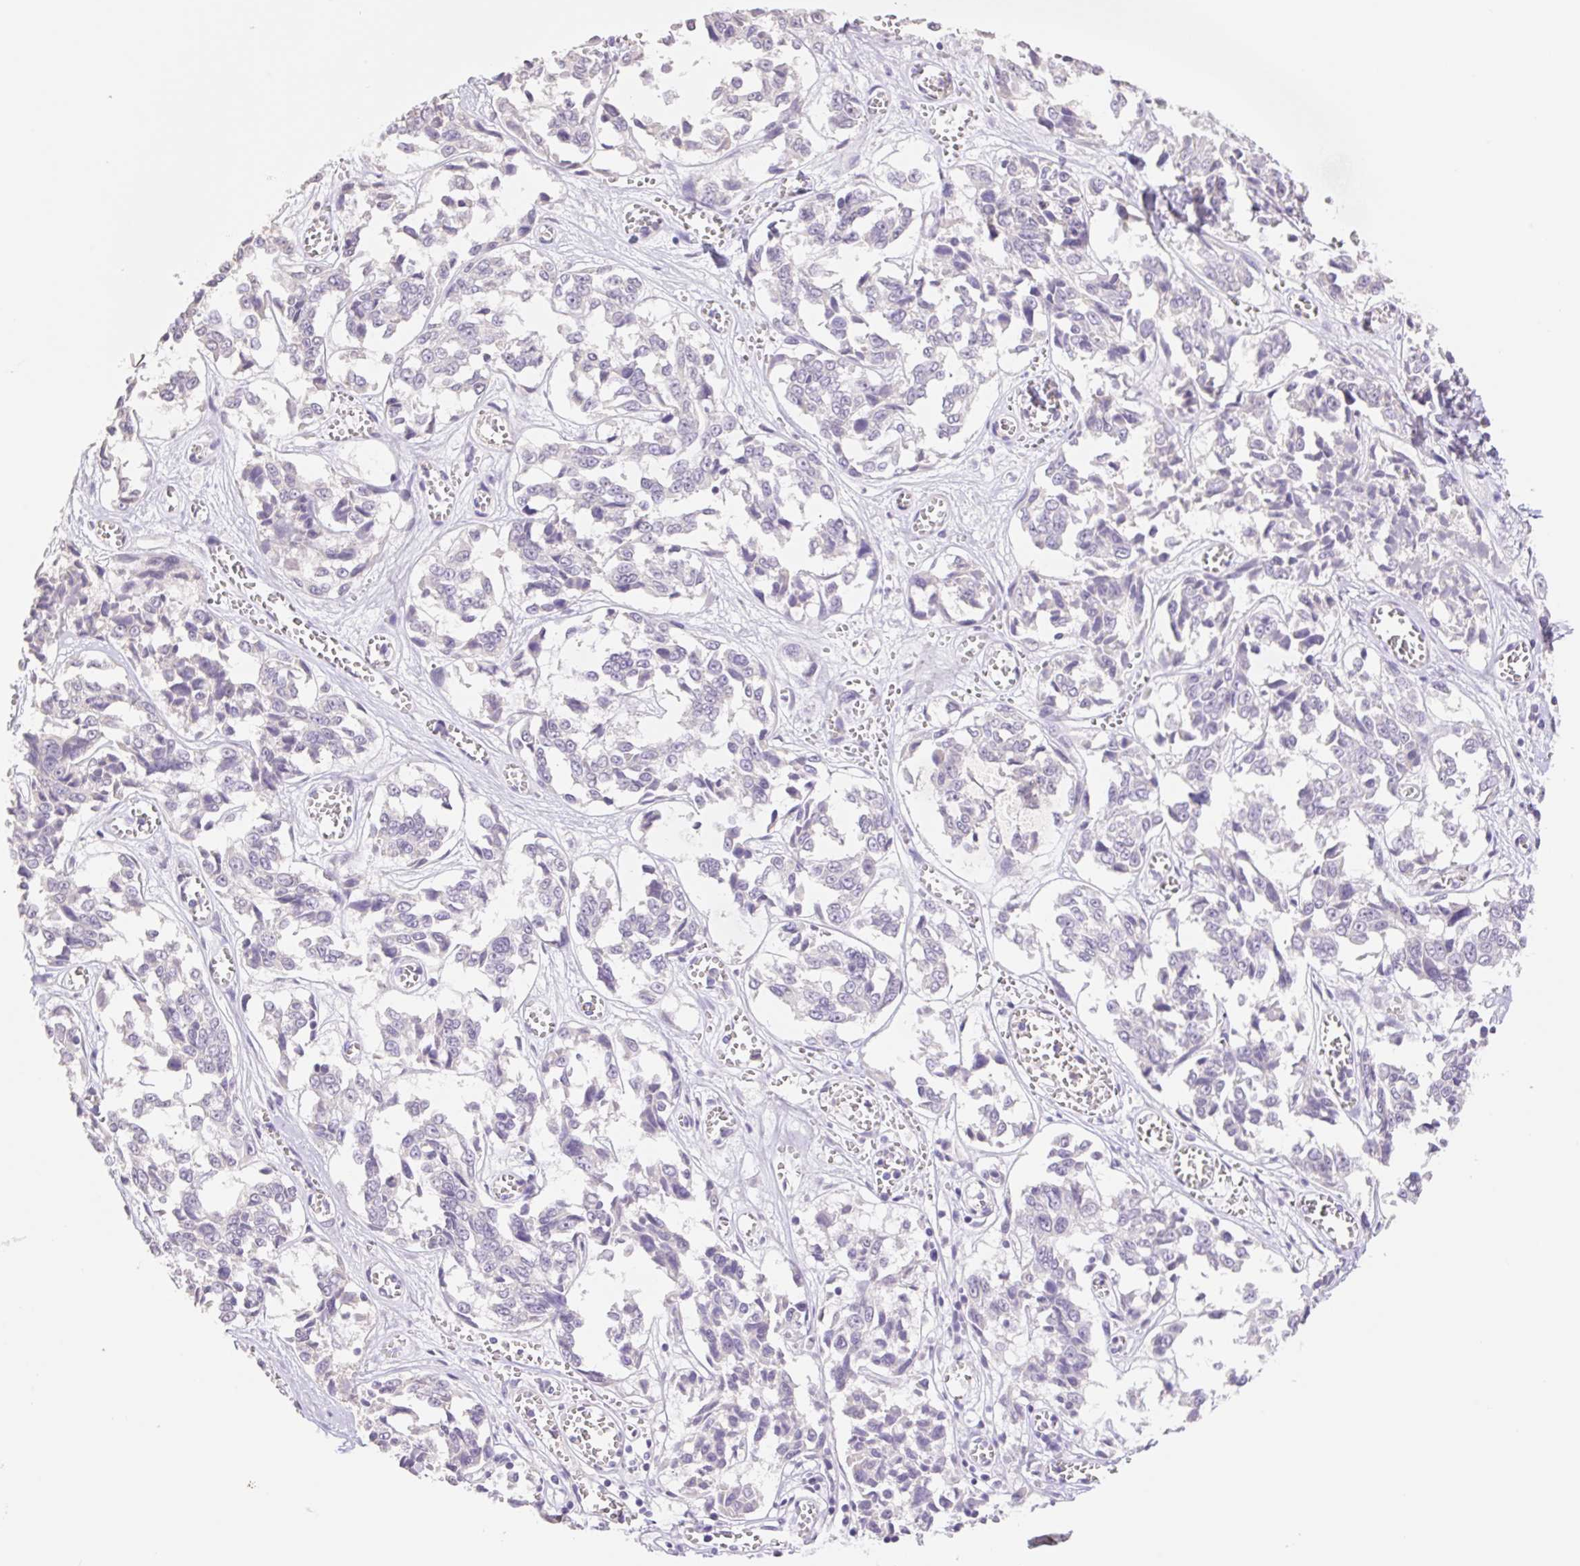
{"staining": {"intensity": "negative", "quantity": "none", "location": "none"}, "tissue": "melanoma", "cell_type": "Tumor cells", "image_type": "cancer", "snomed": [{"axis": "morphology", "description": "Malignant melanoma, NOS"}, {"axis": "topography", "description": "Skin"}], "caption": "Immunohistochemistry of human melanoma shows no staining in tumor cells.", "gene": "HCRTR2", "patient": {"sex": "female", "age": 64}}